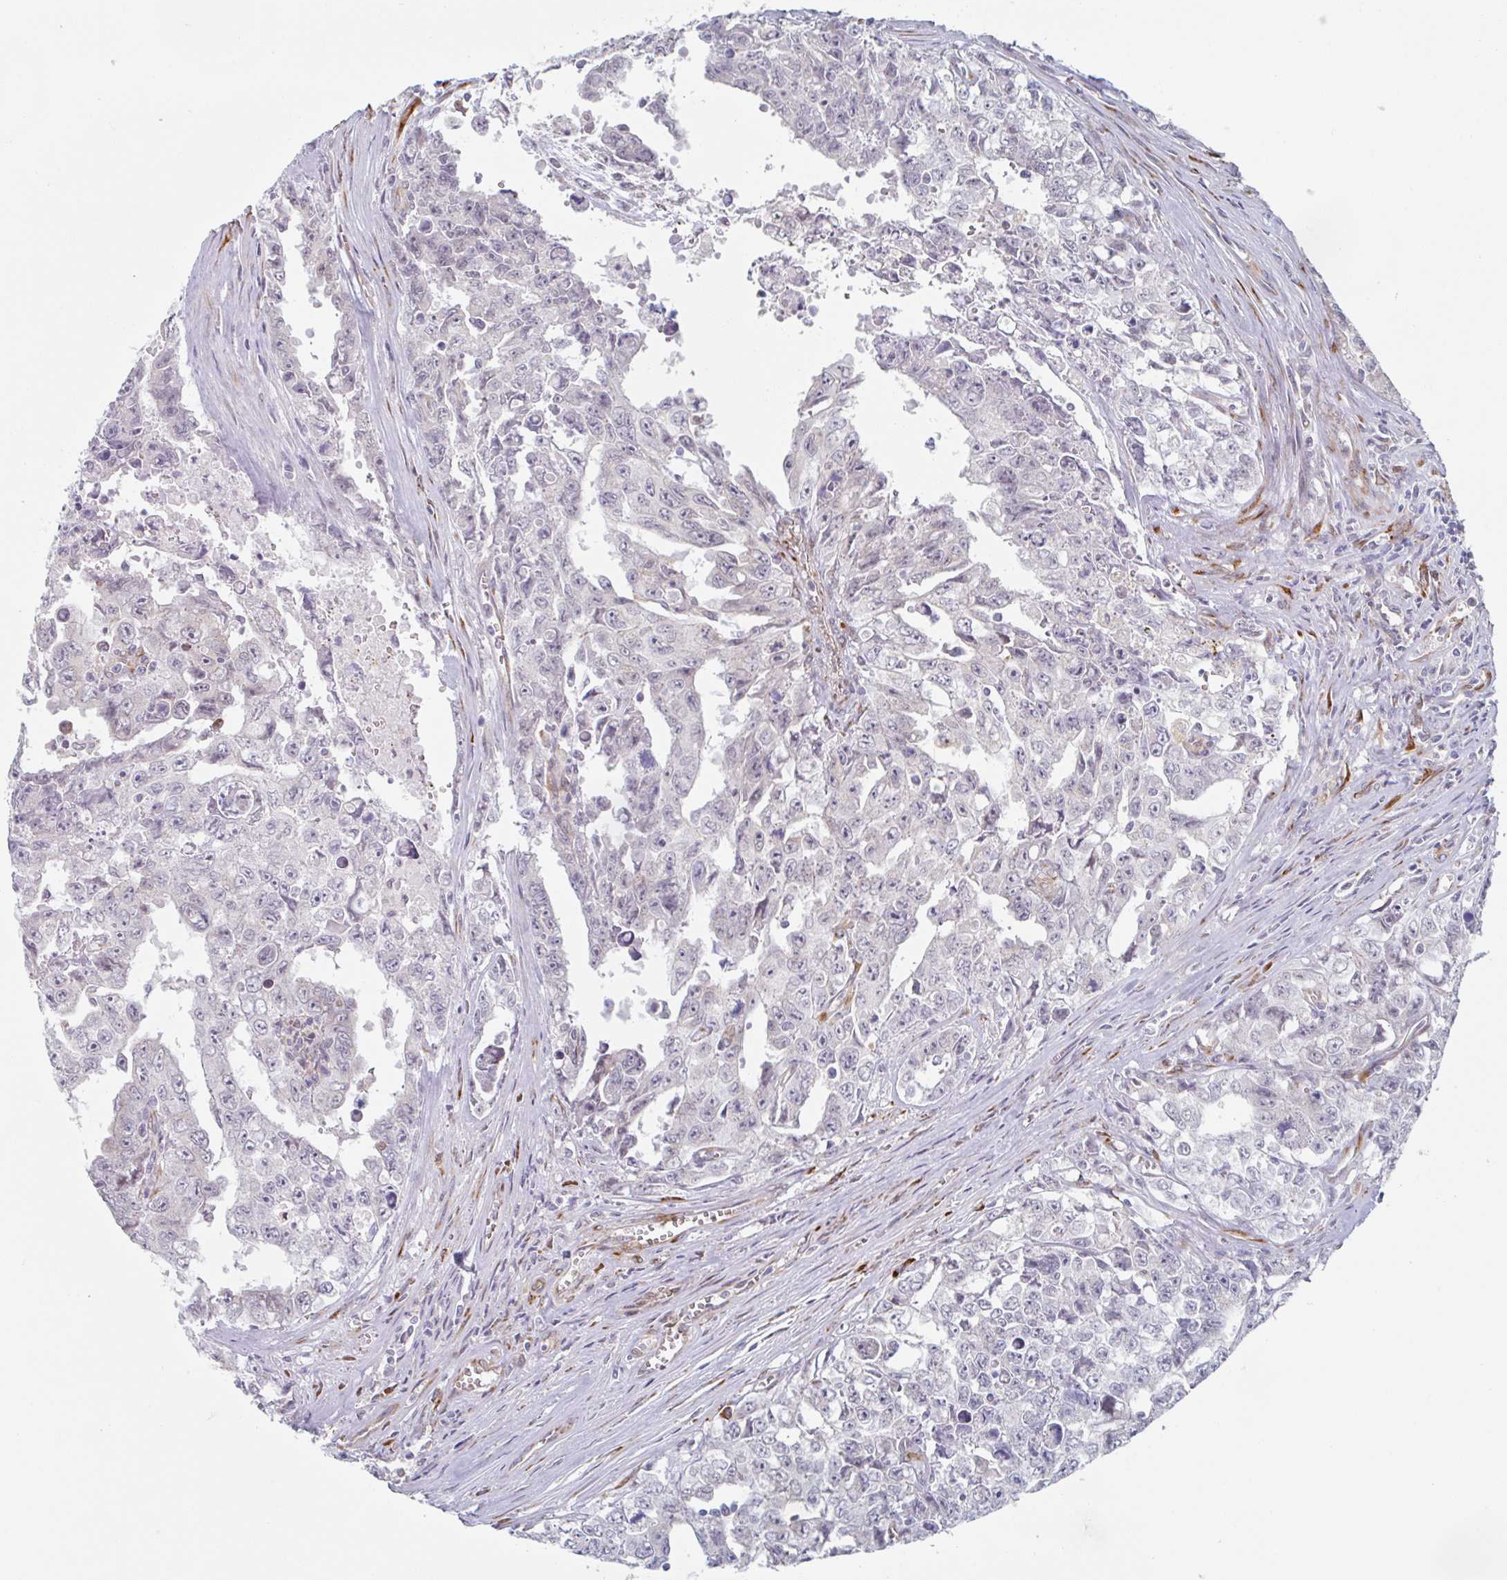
{"staining": {"intensity": "negative", "quantity": "none", "location": "none"}, "tissue": "testis cancer", "cell_type": "Tumor cells", "image_type": "cancer", "snomed": [{"axis": "morphology", "description": "Carcinoma, Embryonal, NOS"}, {"axis": "topography", "description": "Testis"}], "caption": "DAB immunohistochemical staining of embryonal carcinoma (testis) exhibits no significant expression in tumor cells. The staining was performed using DAB (3,3'-diaminobenzidine) to visualize the protein expression in brown, while the nuclei were stained in blue with hematoxylin (Magnification: 20x).", "gene": "TRAPPC10", "patient": {"sex": "male", "age": 24}}